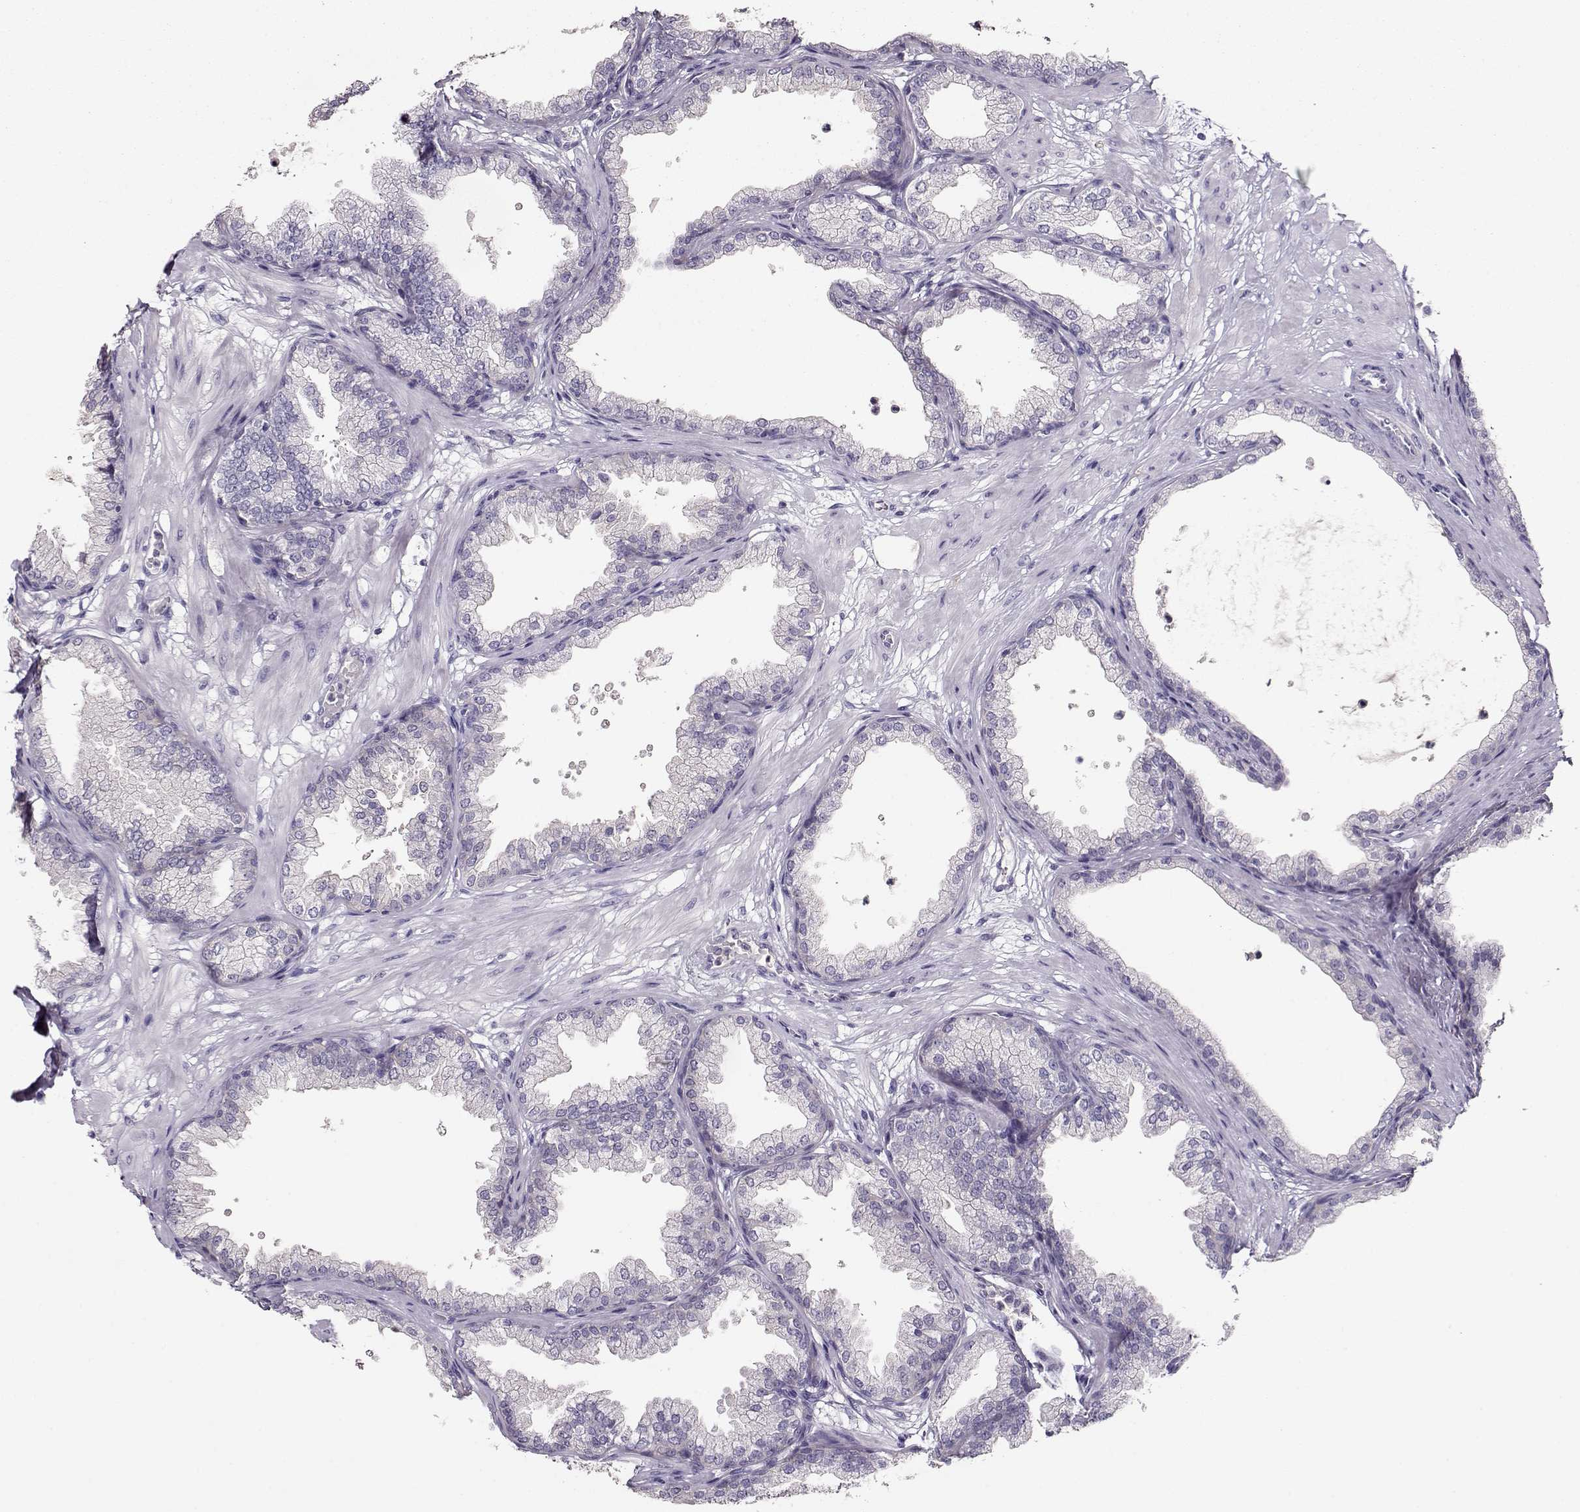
{"staining": {"intensity": "negative", "quantity": "none", "location": "none"}, "tissue": "prostate", "cell_type": "Glandular cells", "image_type": "normal", "snomed": [{"axis": "morphology", "description": "Normal tissue, NOS"}, {"axis": "topography", "description": "Prostate"}], "caption": "Glandular cells are negative for brown protein staining in benign prostate. (DAB (3,3'-diaminobenzidine) IHC, high magnification).", "gene": "NDRG4", "patient": {"sex": "male", "age": 37}}